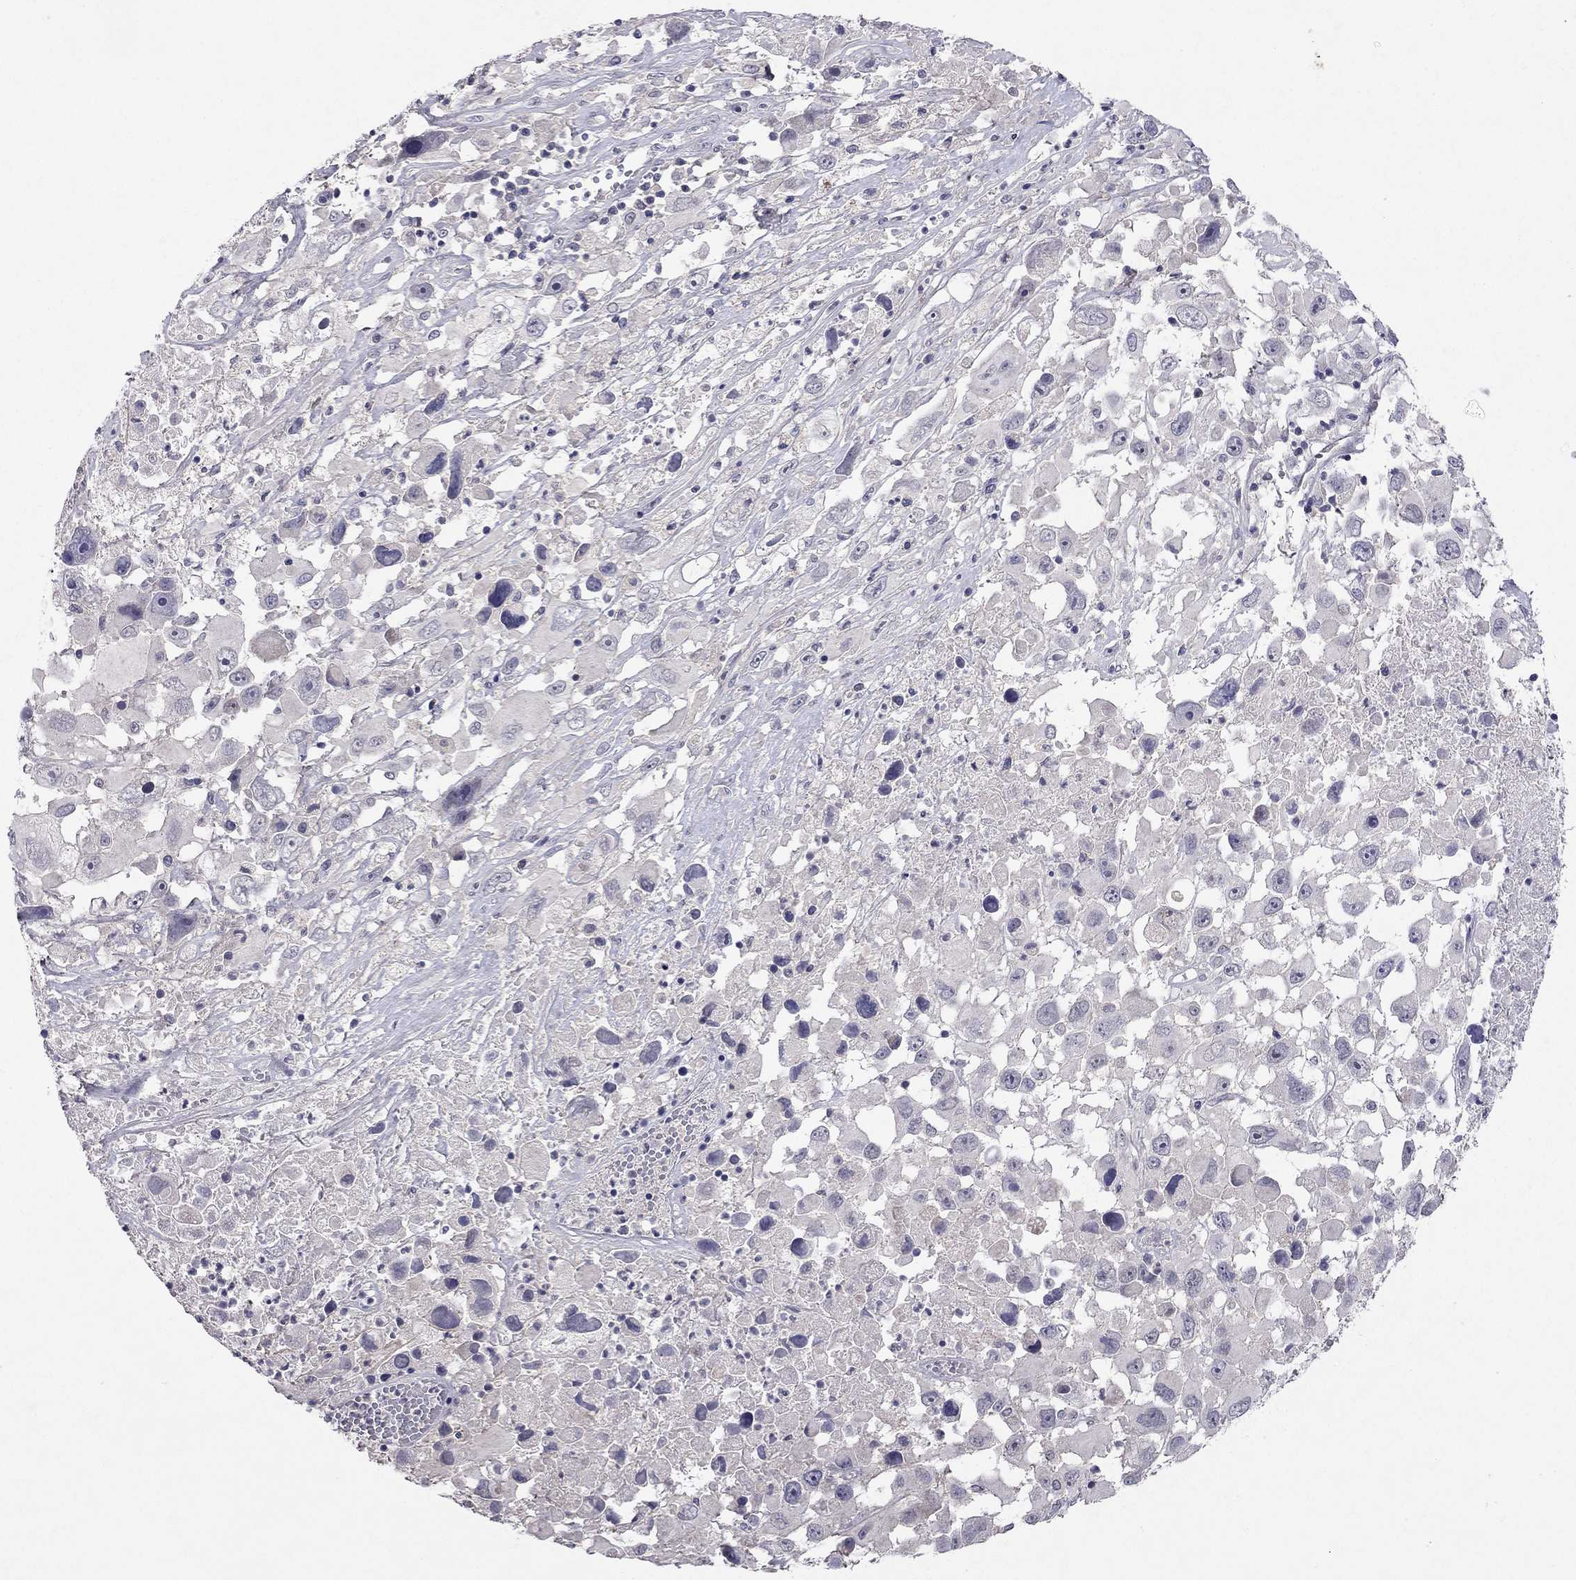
{"staining": {"intensity": "negative", "quantity": "none", "location": "none"}, "tissue": "melanoma", "cell_type": "Tumor cells", "image_type": "cancer", "snomed": [{"axis": "morphology", "description": "Malignant melanoma, Metastatic site"}, {"axis": "topography", "description": "Soft tissue"}], "caption": "Tumor cells show no significant positivity in malignant melanoma (metastatic site).", "gene": "ESR2", "patient": {"sex": "male", "age": 50}}